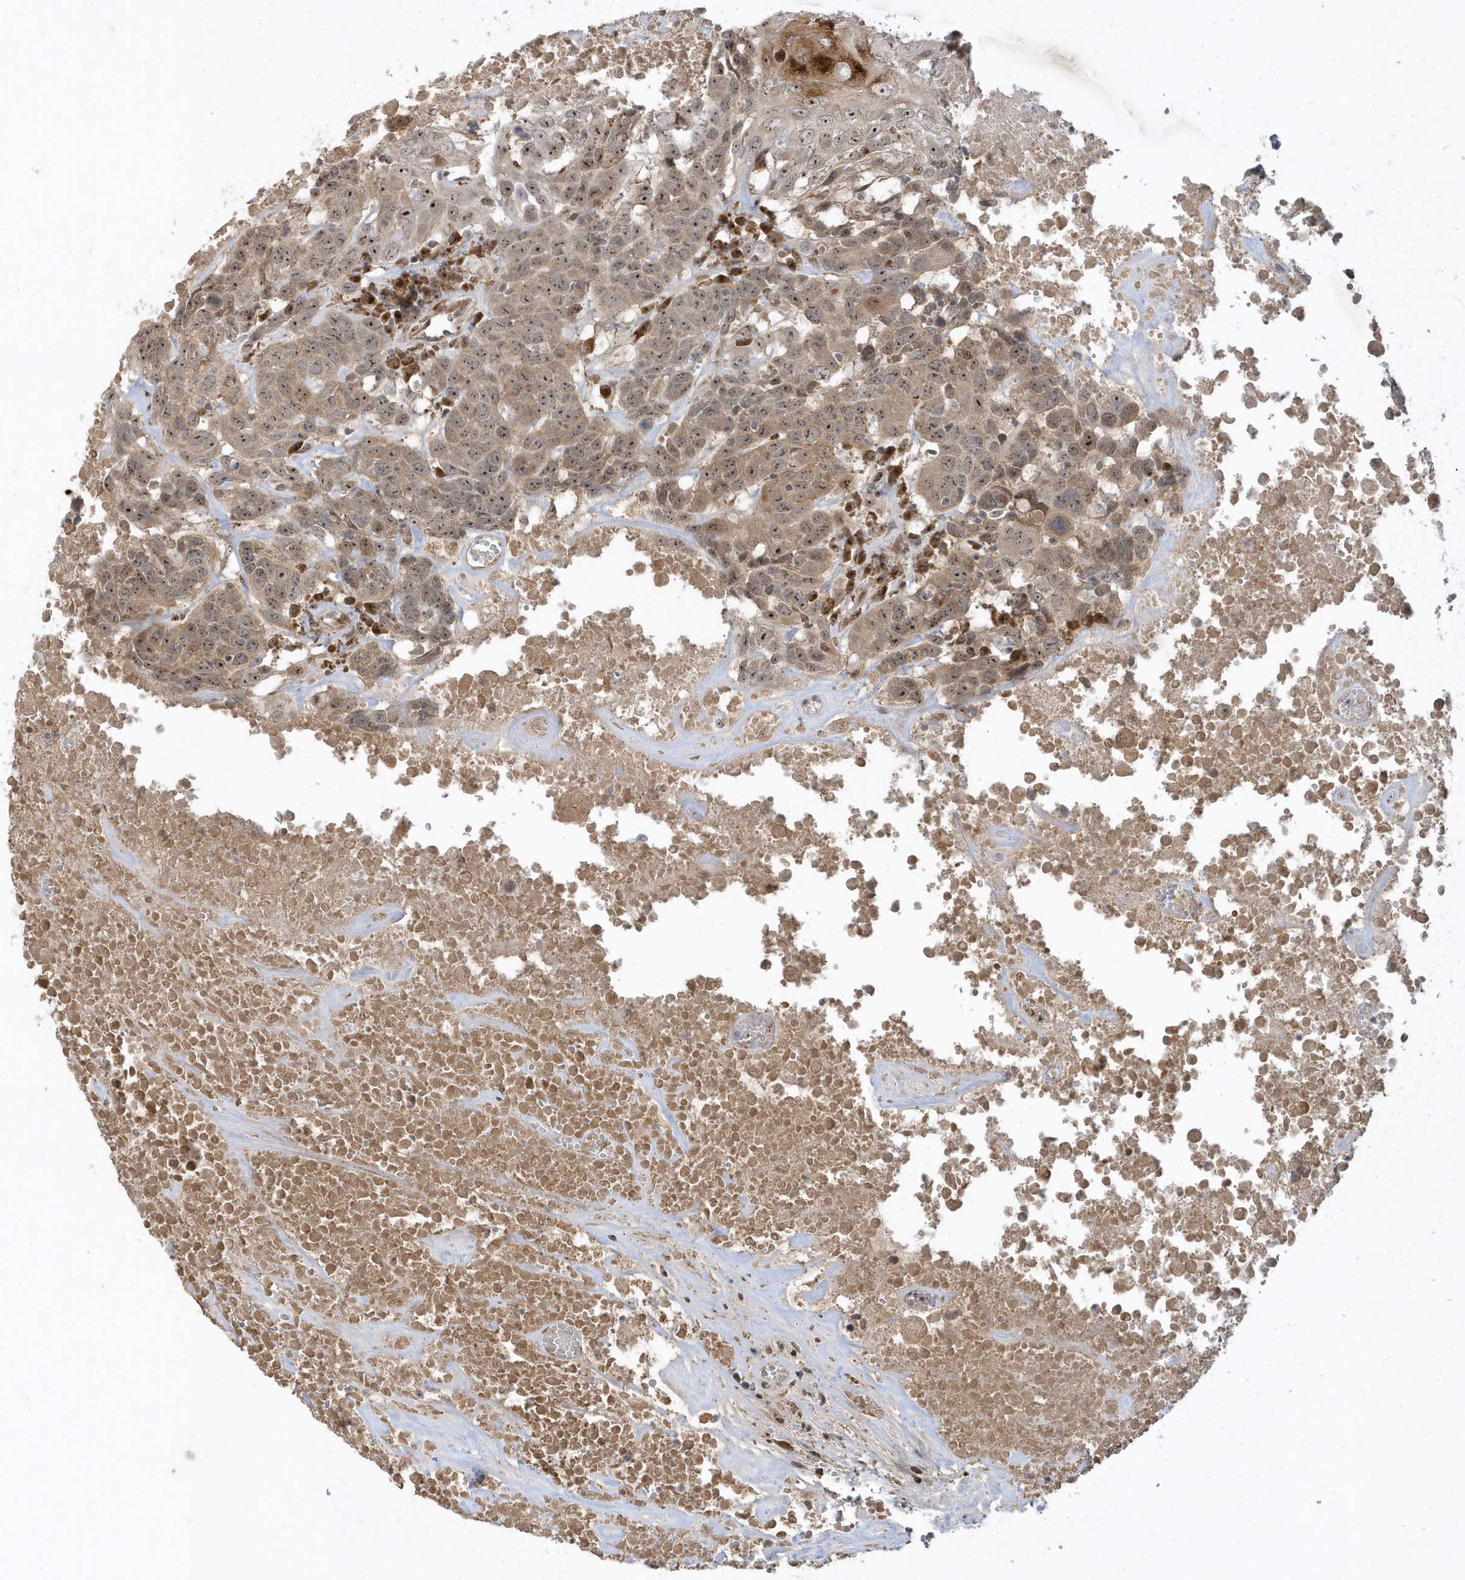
{"staining": {"intensity": "moderate", "quantity": ">75%", "location": "cytoplasmic/membranous,nuclear"}, "tissue": "head and neck cancer", "cell_type": "Tumor cells", "image_type": "cancer", "snomed": [{"axis": "morphology", "description": "Squamous cell carcinoma, NOS"}, {"axis": "topography", "description": "Head-Neck"}], "caption": "Immunohistochemical staining of human head and neck squamous cell carcinoma reveals moderate cytoplasmic/membranous and nuclear protein positivity in approximately >75% of tumor cells.", "gene": "ECM2", "patient": {"sex": "male", "age": 66}}